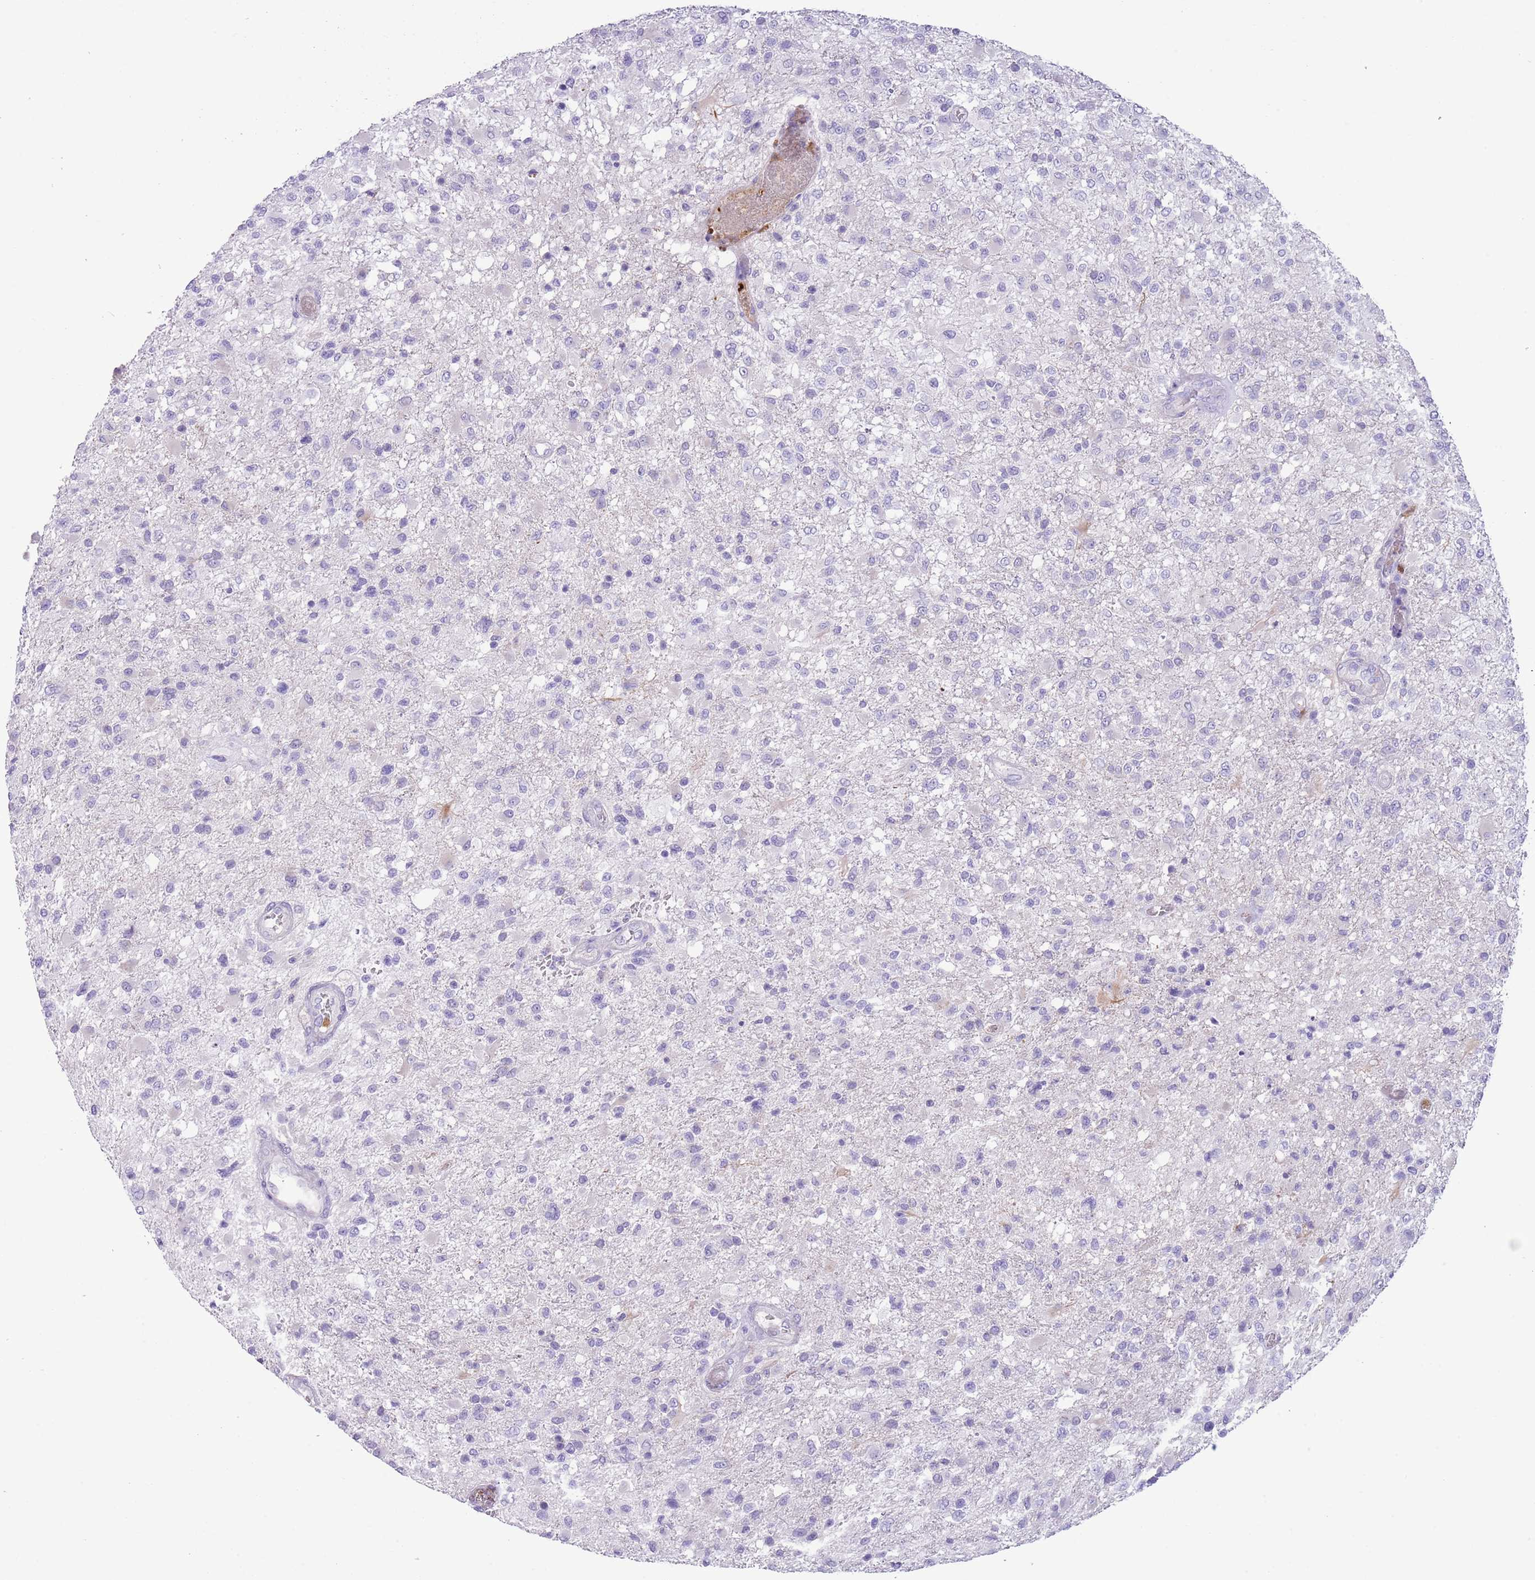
{"staining": {"intensity": "negative", "quantity": "none", "location": "none"}, "tissue": "glioma", "cell_type": "Tumor cells", "image_type": "cancer", "snomed": [{"axis": "morphology", "description": "Glioma, malignant, High grade"}, {"axis": "topography", "description": "Brain"}], "caption": "An immunohistochemistry micrograph of glioma is shown. There is no staining in tumor cells of glioma. The staining was performed using DAB to visualize the protein expression in brown, while the nuclei were stained in blue with hematoxylin (Magnification: 20x).", "gene": "OR6M1", "patient": {"sex": "female", "age": 74}}